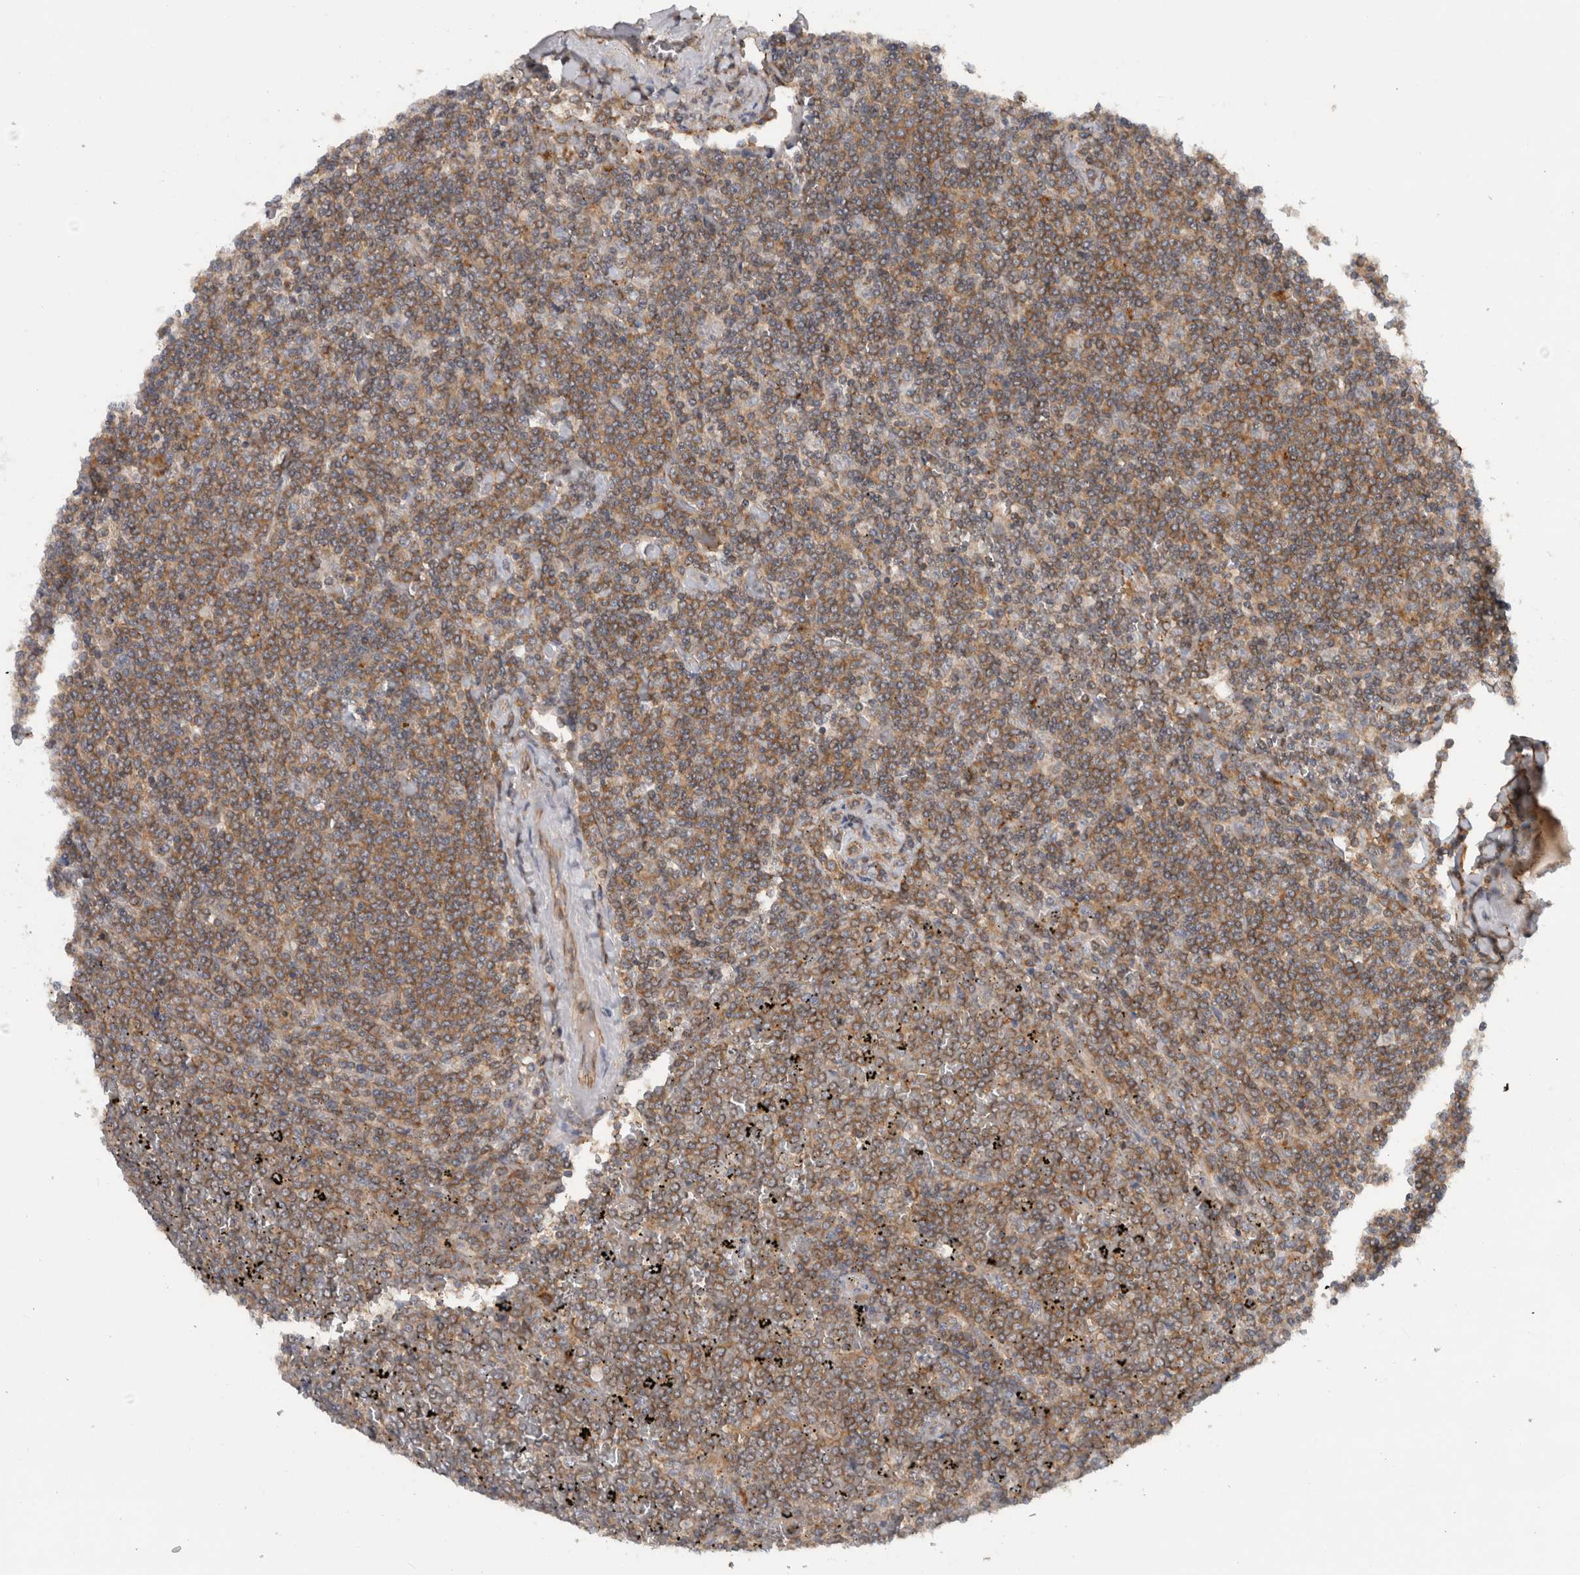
{"staining": {"intensity": "moderate", "quantity": ">75%", "location": "cytoplasmic/membranous"}, "tissue": "lymphoma", "cell_type": "Tumor cells", "image_type": "cancer", "snomed": [{"axis": "morphology", "description": "Malignant lymphoma, non-Hodgkin's type, Low grade"}, {"axis": "topography", "description": "Spleen"}], "caption": "Immunohistochemical staining of lymphoma demonstrates medium levels of moderate cytoplasmic/membranous staining in about >75% of tumor cells. The staining was performed using DAB, with brown indicating positive protein expression. Nuclei are stained blue with hematoxylin.", "gene": "SCARA5", "patient": {"sex": "female", "age": 19}}